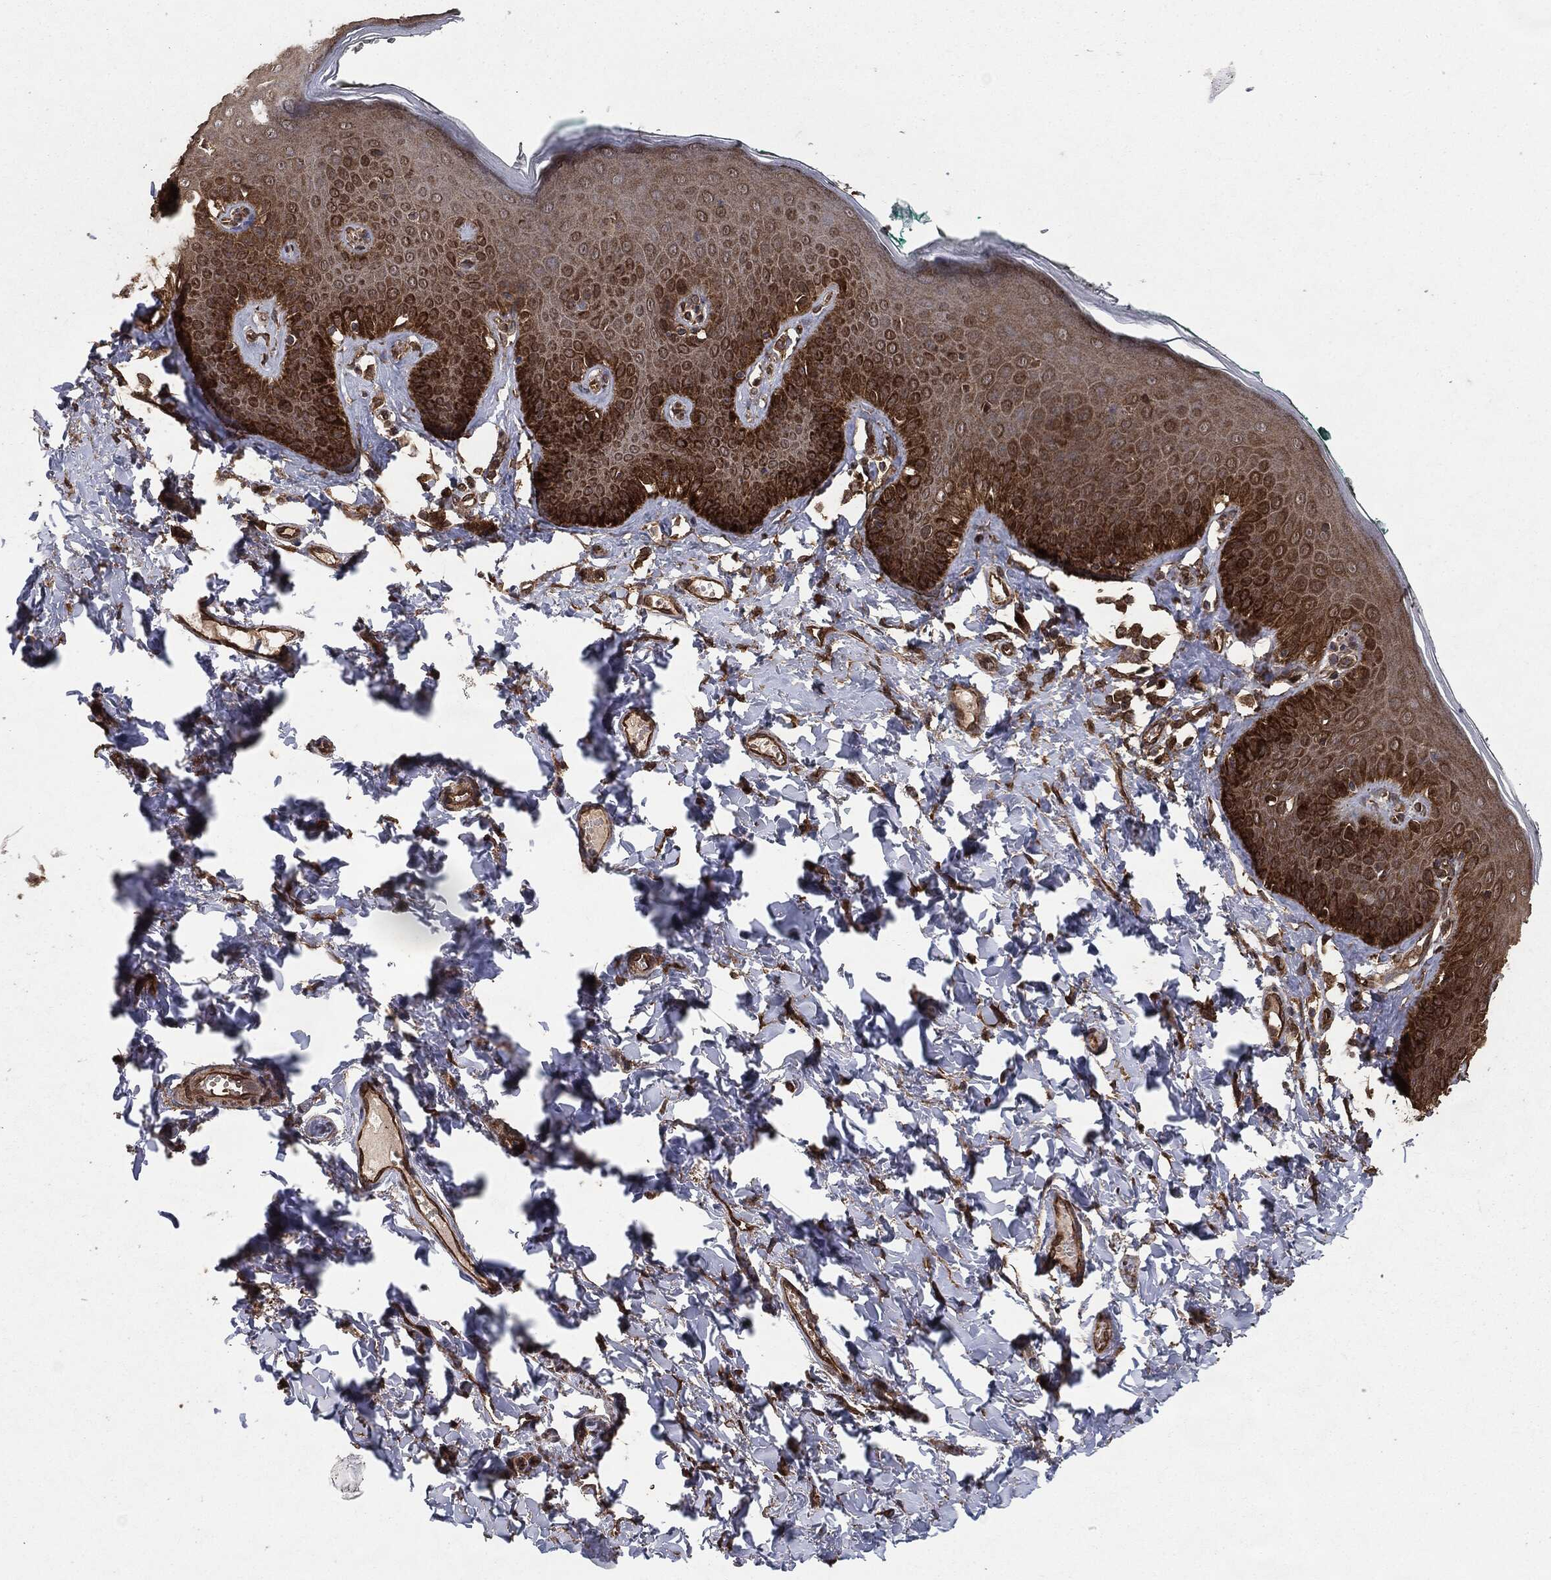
{"staining": {"intensity": "strong", "quantity": ">75%", "location": "cytoplasmic/membranous"}, "tissue": "vagina", "cell_type": "Squamous epithelial cells", "image_type": "normal", "snomed": [{"axis": "morphology", "description": "Normal tissue, NOS"}, {"axis": "topography", "description": "Vagina"}], "caption": "Immunohistochemical staining of benign human vagina exhibits >75% levels of strong cytoplasmic/membranous protein positivity in approximately >75% of squamous epithelial cells.", "gene": "NME1", "patient": {"sex": "female", "age": 66}}